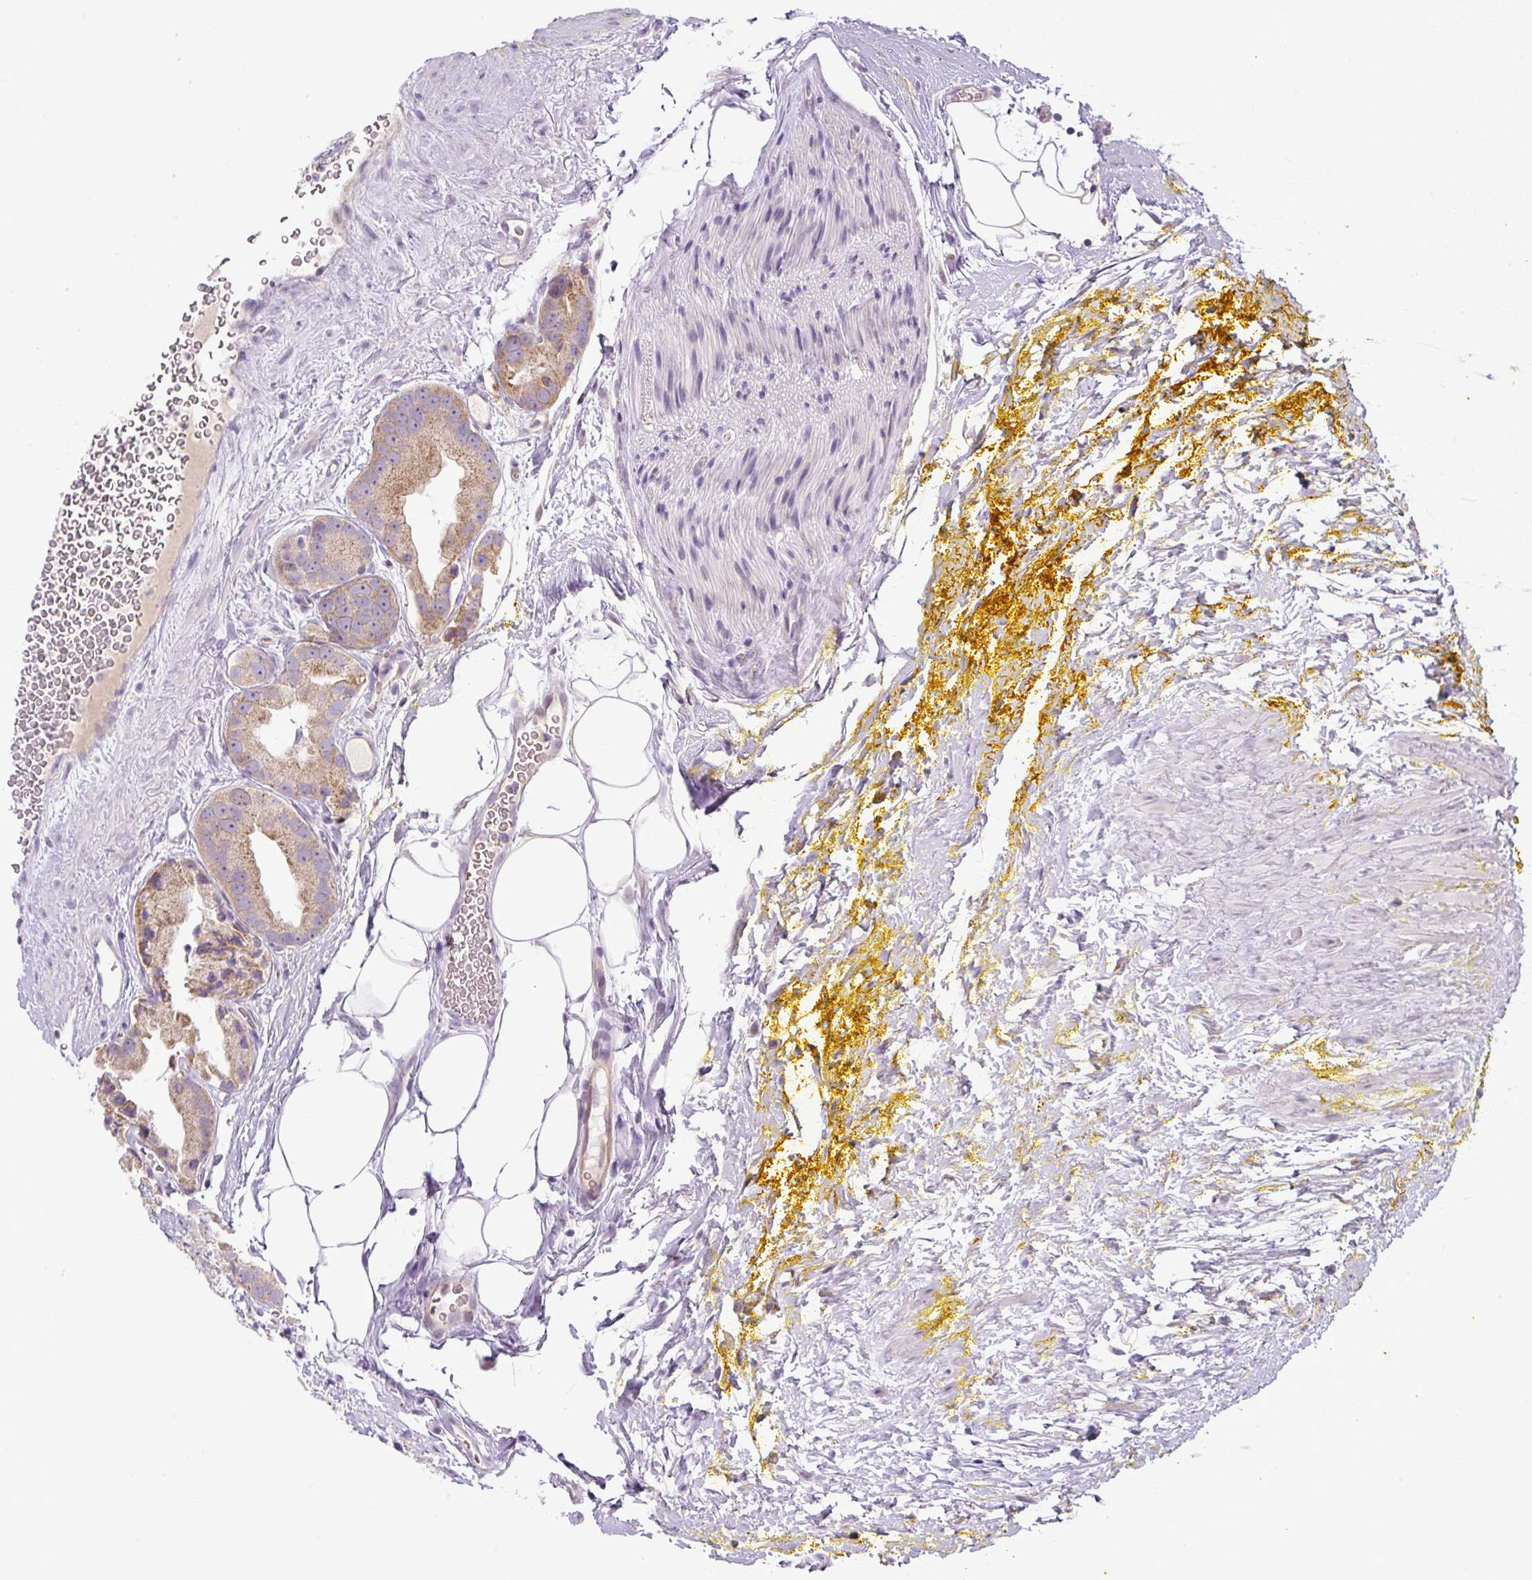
{"staining": {"intensity": "moderate", "quantity": ">75%", "location": "cytoplasmic/membranous"}, "tissue": "prostate cancer", "cell_type": "Tumor cells", "image_type": "cancer", "snomed": [{"axis": "morphology", "description": "Adenocarcinoma, High grade"}, {"axis": "topography", "description": "Prostate"}], "caption": "Prostate cancer (adenocarcinoma (high-grade)) was stained to show a protein in brown. There is medium levels of moderate cytoplasmic/membranous positivity in approximately >75% of tumor cells.", "gene": "ADAMTS19", "patient": {"sex": "male", "age": 63}}